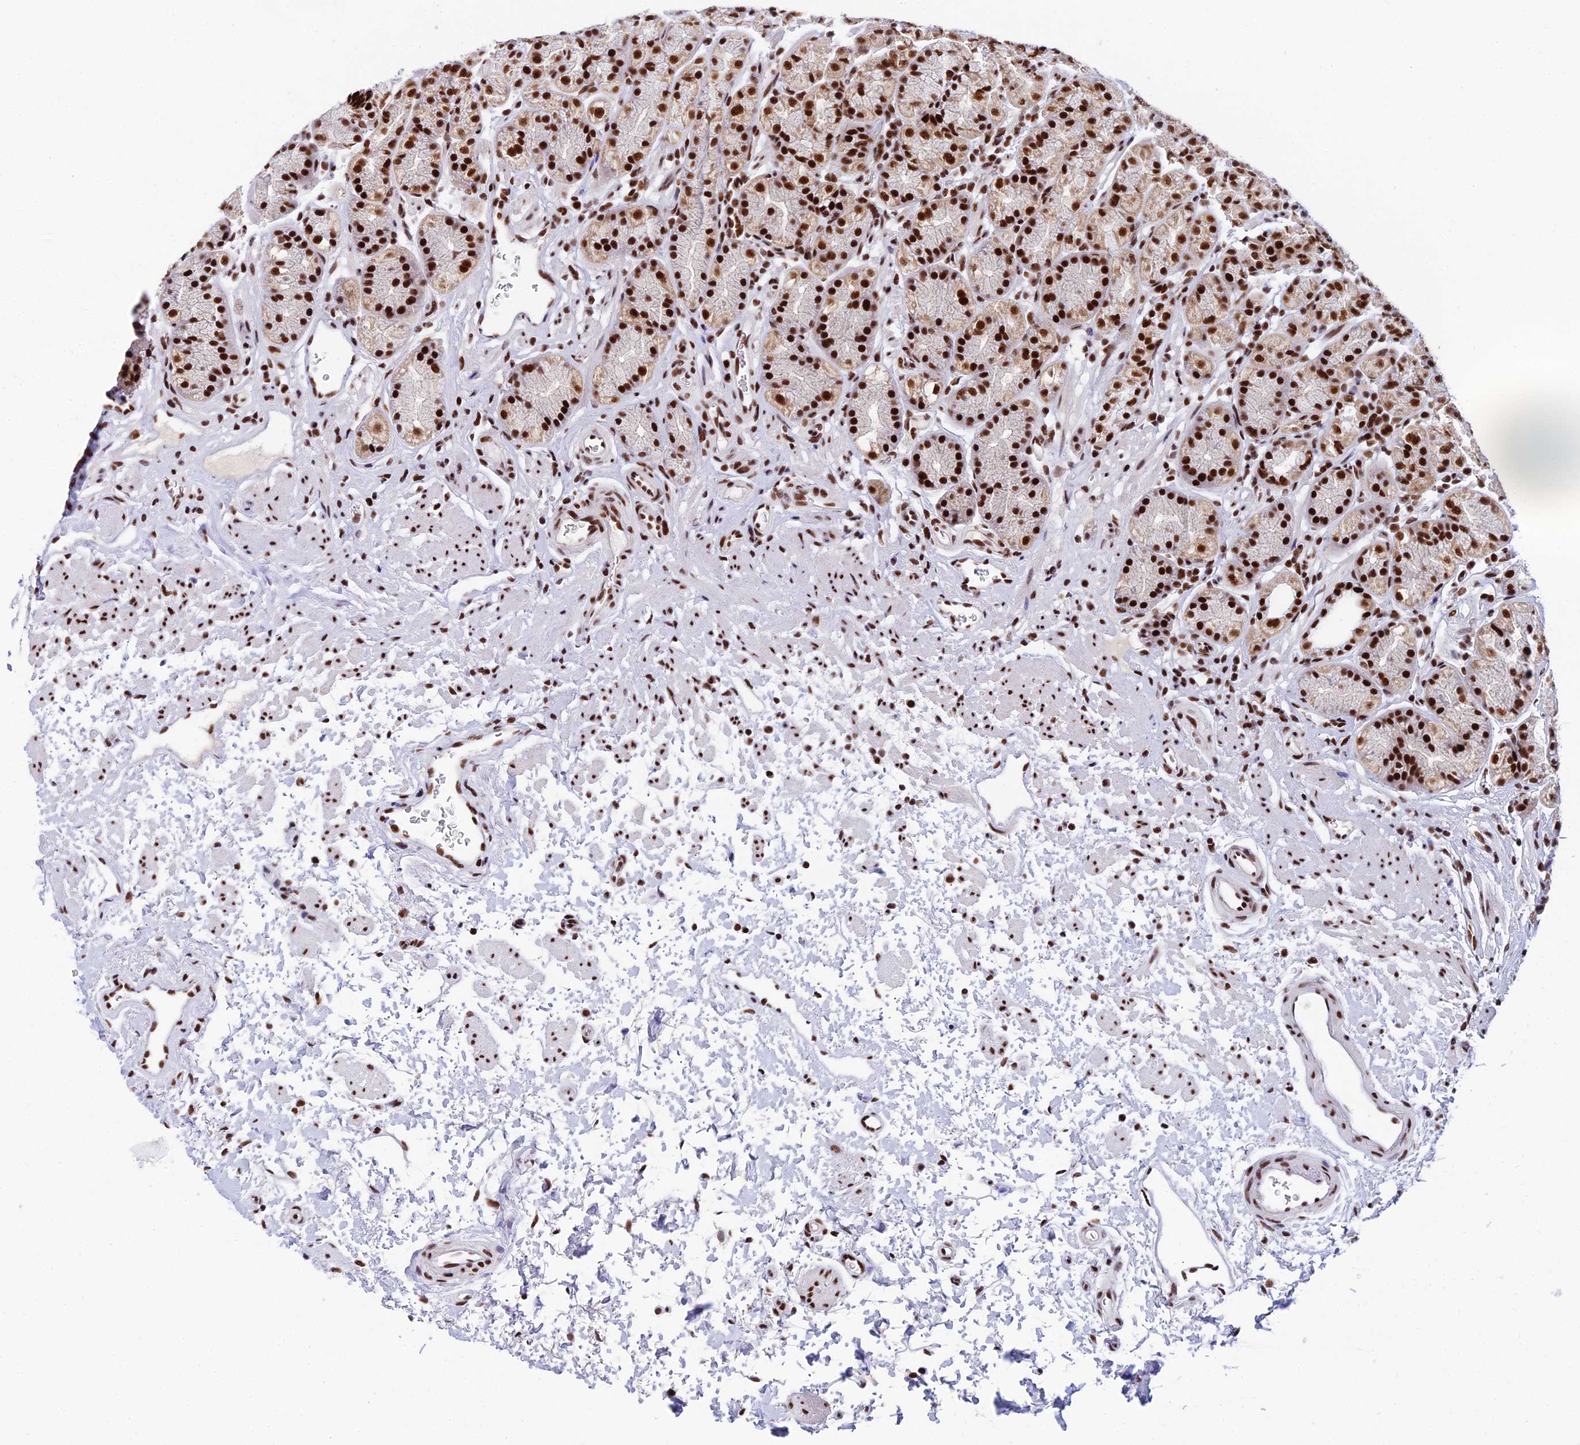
{"staining": {"intensity": "strong", "quantity": ">75%", "location": "nuclear"}, "tissue": "stomach", "cell_type": "Glandular cells", "image_type": "normal", "snomed": [{"axis": "morphology", "description": "Normal tissue, NOS"}, {"axis": "topography", "description": "Stomach"}], "caption": "An immunohistochemistry (IHC) photomicrograph of unremarkable tissue is shown. Protein staining in brown labels strong nuclear positivity in stomach within glandular cells. The staining was performed using DAB to visualize the protein expression in brown, while the nuclei were stained in blue with hematoxylin (Magnification: 20x).", "gene": "USP22", "patient": {"sex": "male", "age": 63}}